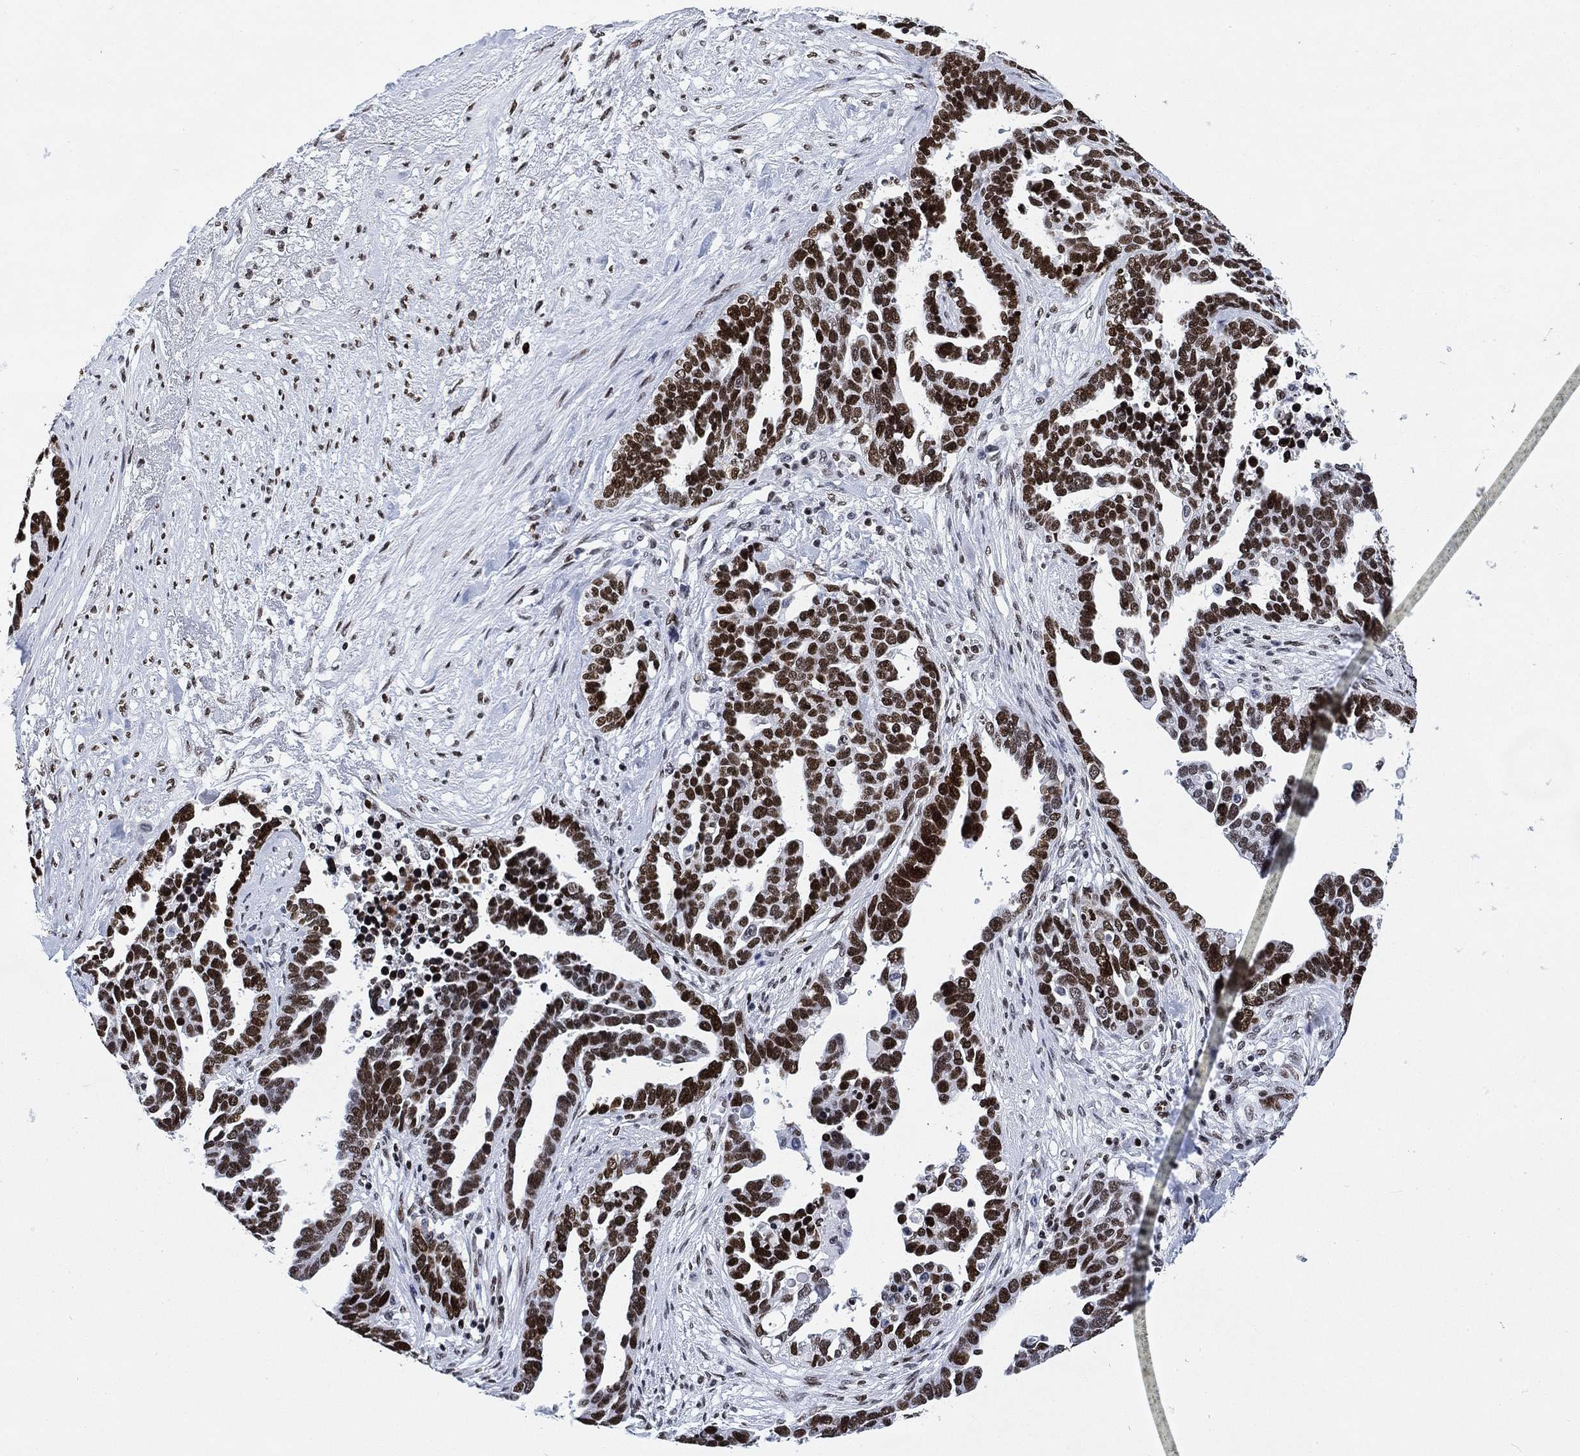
{"staining": {"intensity": "strong", "quantity": ">75%", "location": "nuclear"}, "tissue": "ovarian cancer", "cell_type": "Tumor cells", "image_type": "cancer", "snomed": [{"axis": "morphology", "description": "Cystadenocarcinoma, serous, NOS"}, {"axis": "topography", "description": "Ovary"}], "caption": "Protein staining reveals strong nuclear expression in about >75% of tumor cells in ovarian cancer (serous cystadenocarcinoma).", "gene": "H1-10", "patient": {"sex": "female", "age": 54}}